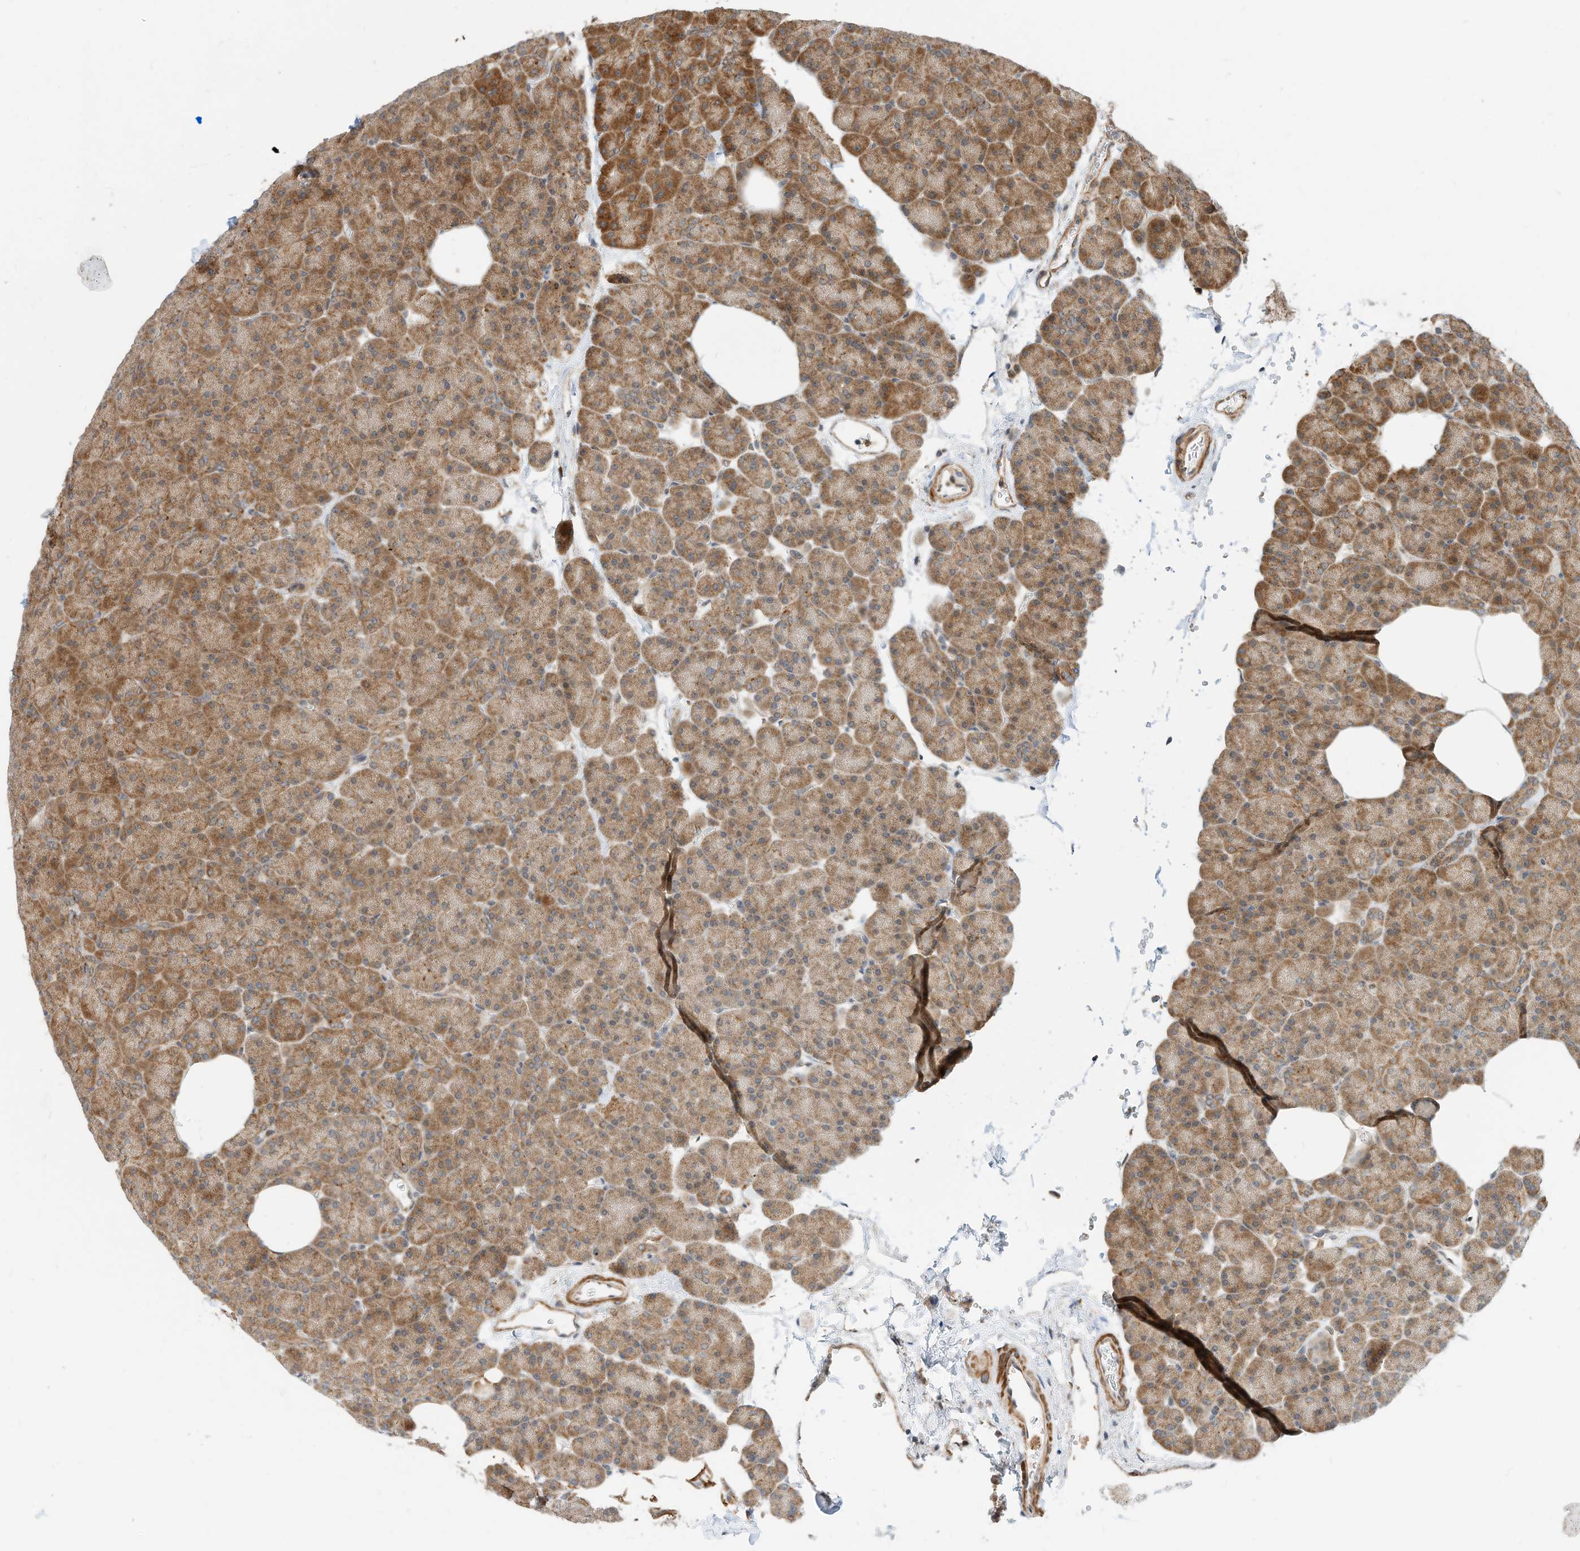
{"staining": {"intensity": "moderate", "quantity": ">75%", "location": "cytoplasmic/membranous"}, "tissue": "pancreas", "cell_type": "Exocrine glandular cells", "image_type": "normal", "snomed": [{"axis": "morphology", "description": "Normal tissue, NOS"}, {"axis": "morphology", "description": "Carcinoid, malignant, NOS"}, {"axis": "topography", "description": "Pancreas"}], "caption": "IHC photomicrograph of benign pancreas: human pancreas stained using immunohistochemistry shows medium levels of moderate protein expression localized specifically in the cytoplasmic/membranous of exocrine glandular cells, appearing as a cytoplasmic/membranous brown color.", "gene": "CPAMD8", "patient": {"sex": "female", "age": 35}}